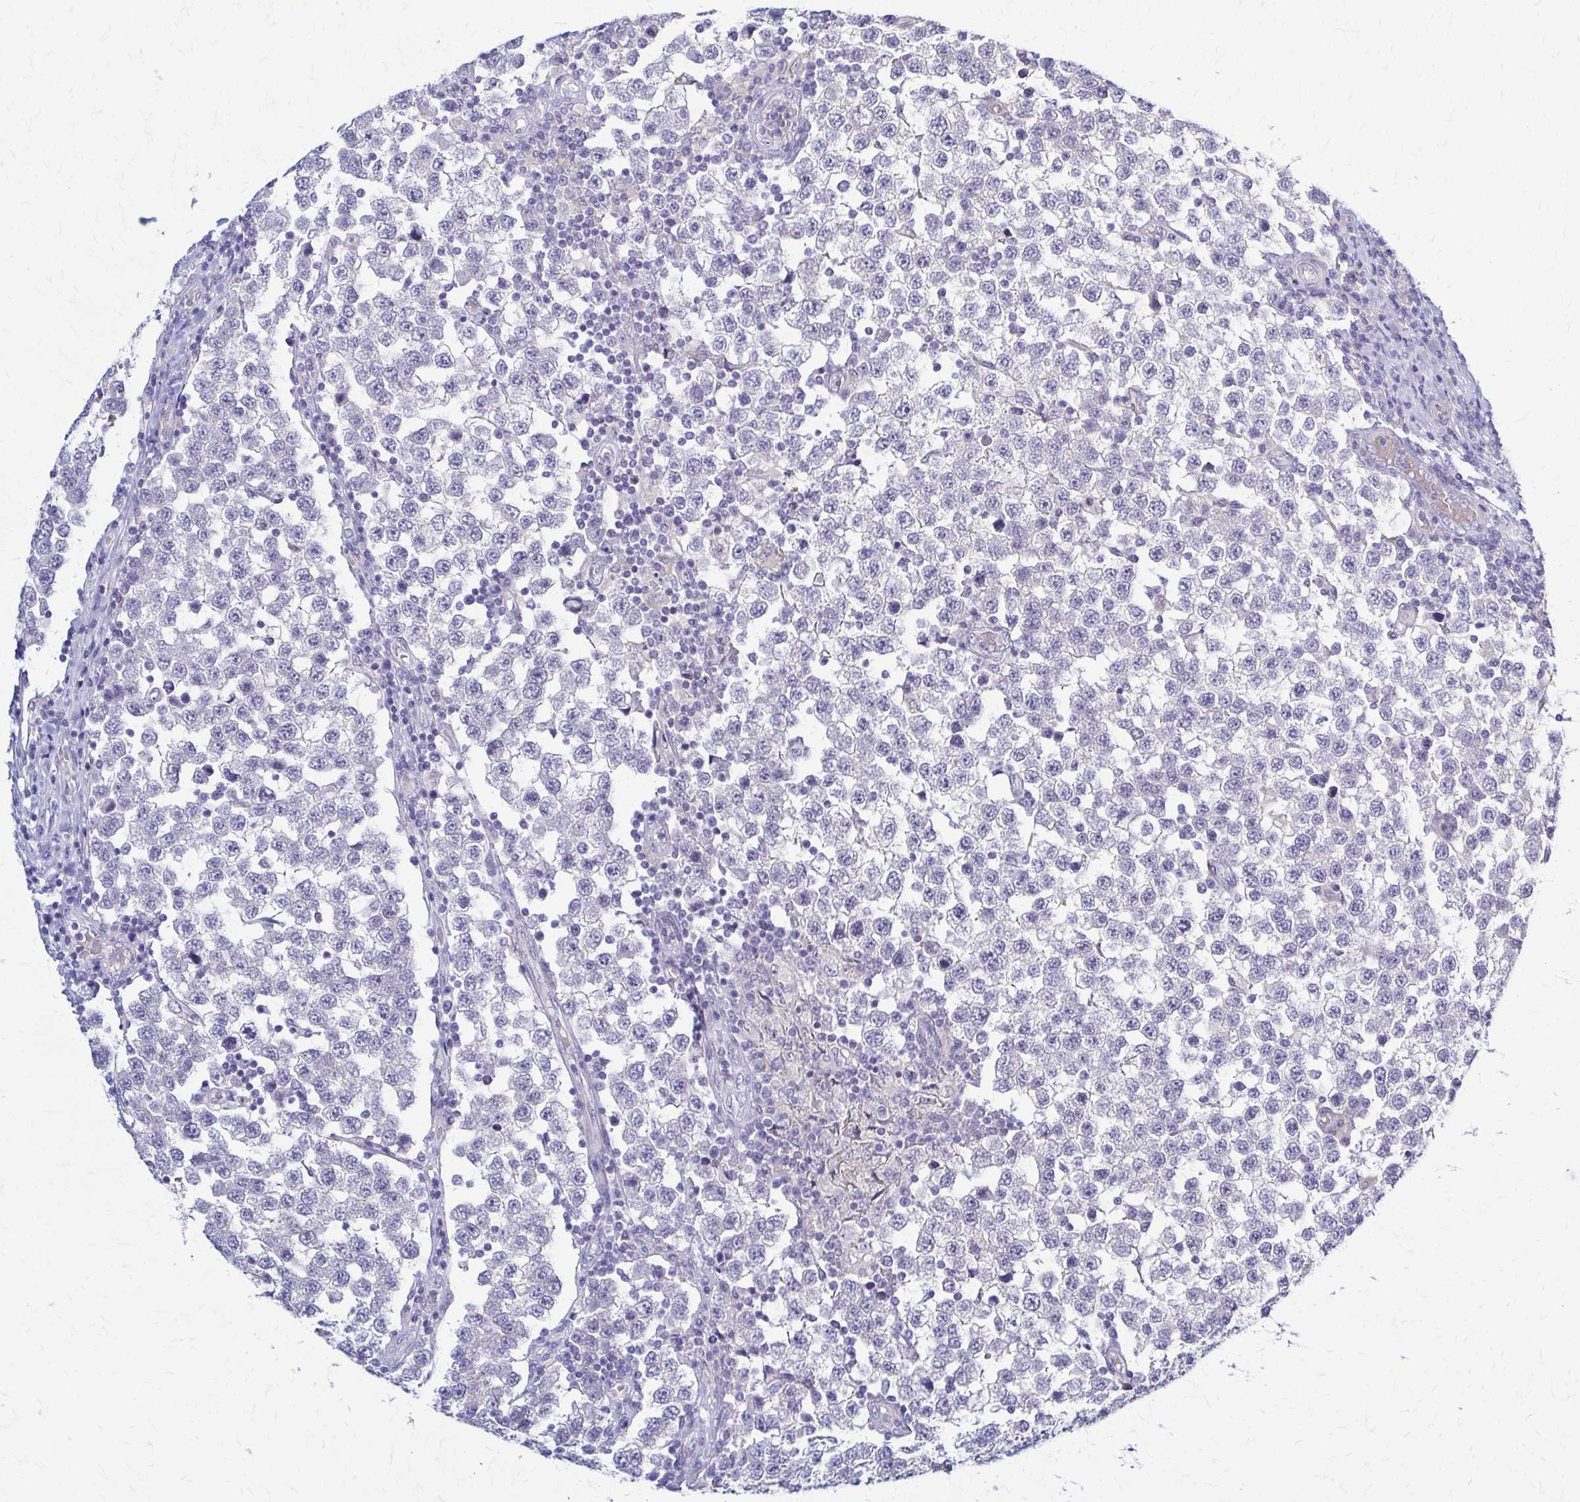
{"staining": {"intensity": "negative", "quantity": "none", "location": "none"}, "tissue": "testis cancer", "cell_type": "Tumor cells", "image_type": "cancer", "snomed": [{"axis": "morphology", "description": "Seminoma, NOS"}, {"axis": "topography", "description": "Testis"}], "caption": "Tumor cells are negative for brown protein staining in testis cancer (seminoma).", "gene": "RHOBTB2", "patient": {"sex": "male", "age": 34}}